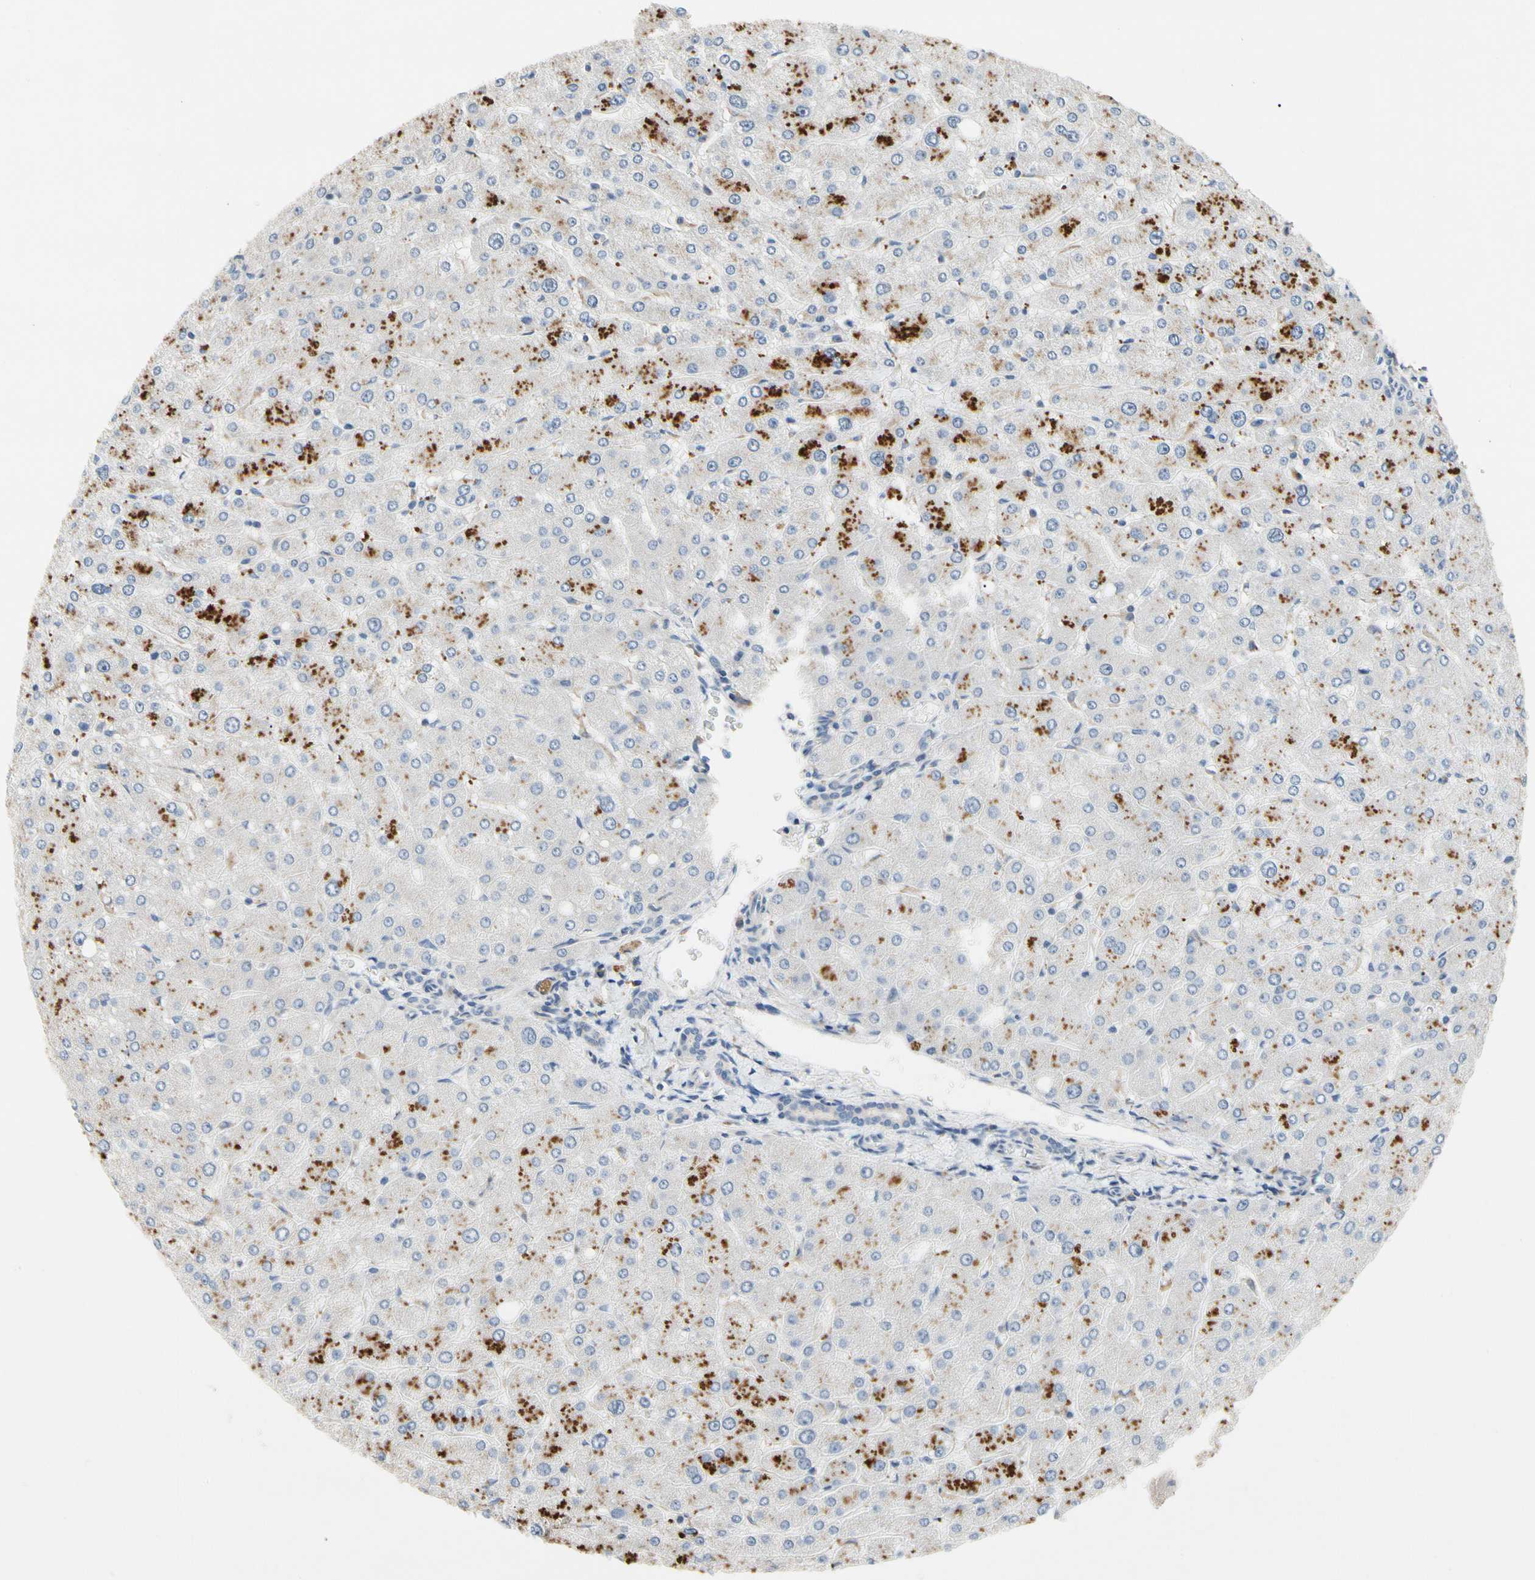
{"staining": {"intensity": "negative", "quantity": "none", "location": "none"}, "tissue": "liver", "cell_type": "Cholangiocytes", "image_type": "normal", "snomed": [{"axis": "morphology", "description": "Normal tissue, NOS"}, {"axis": "topography", "description": "Liver"}], "caption": "A micrograph of human liver is negative for staining in cholangiocytes. The staining is performed using DAB (3,3'-diaminobenzidine) brown chromogen with nuclei counter-stained in using hematoxylin.", "gene": "GAS6", "patient": {"sex": "male", "age": 55}}